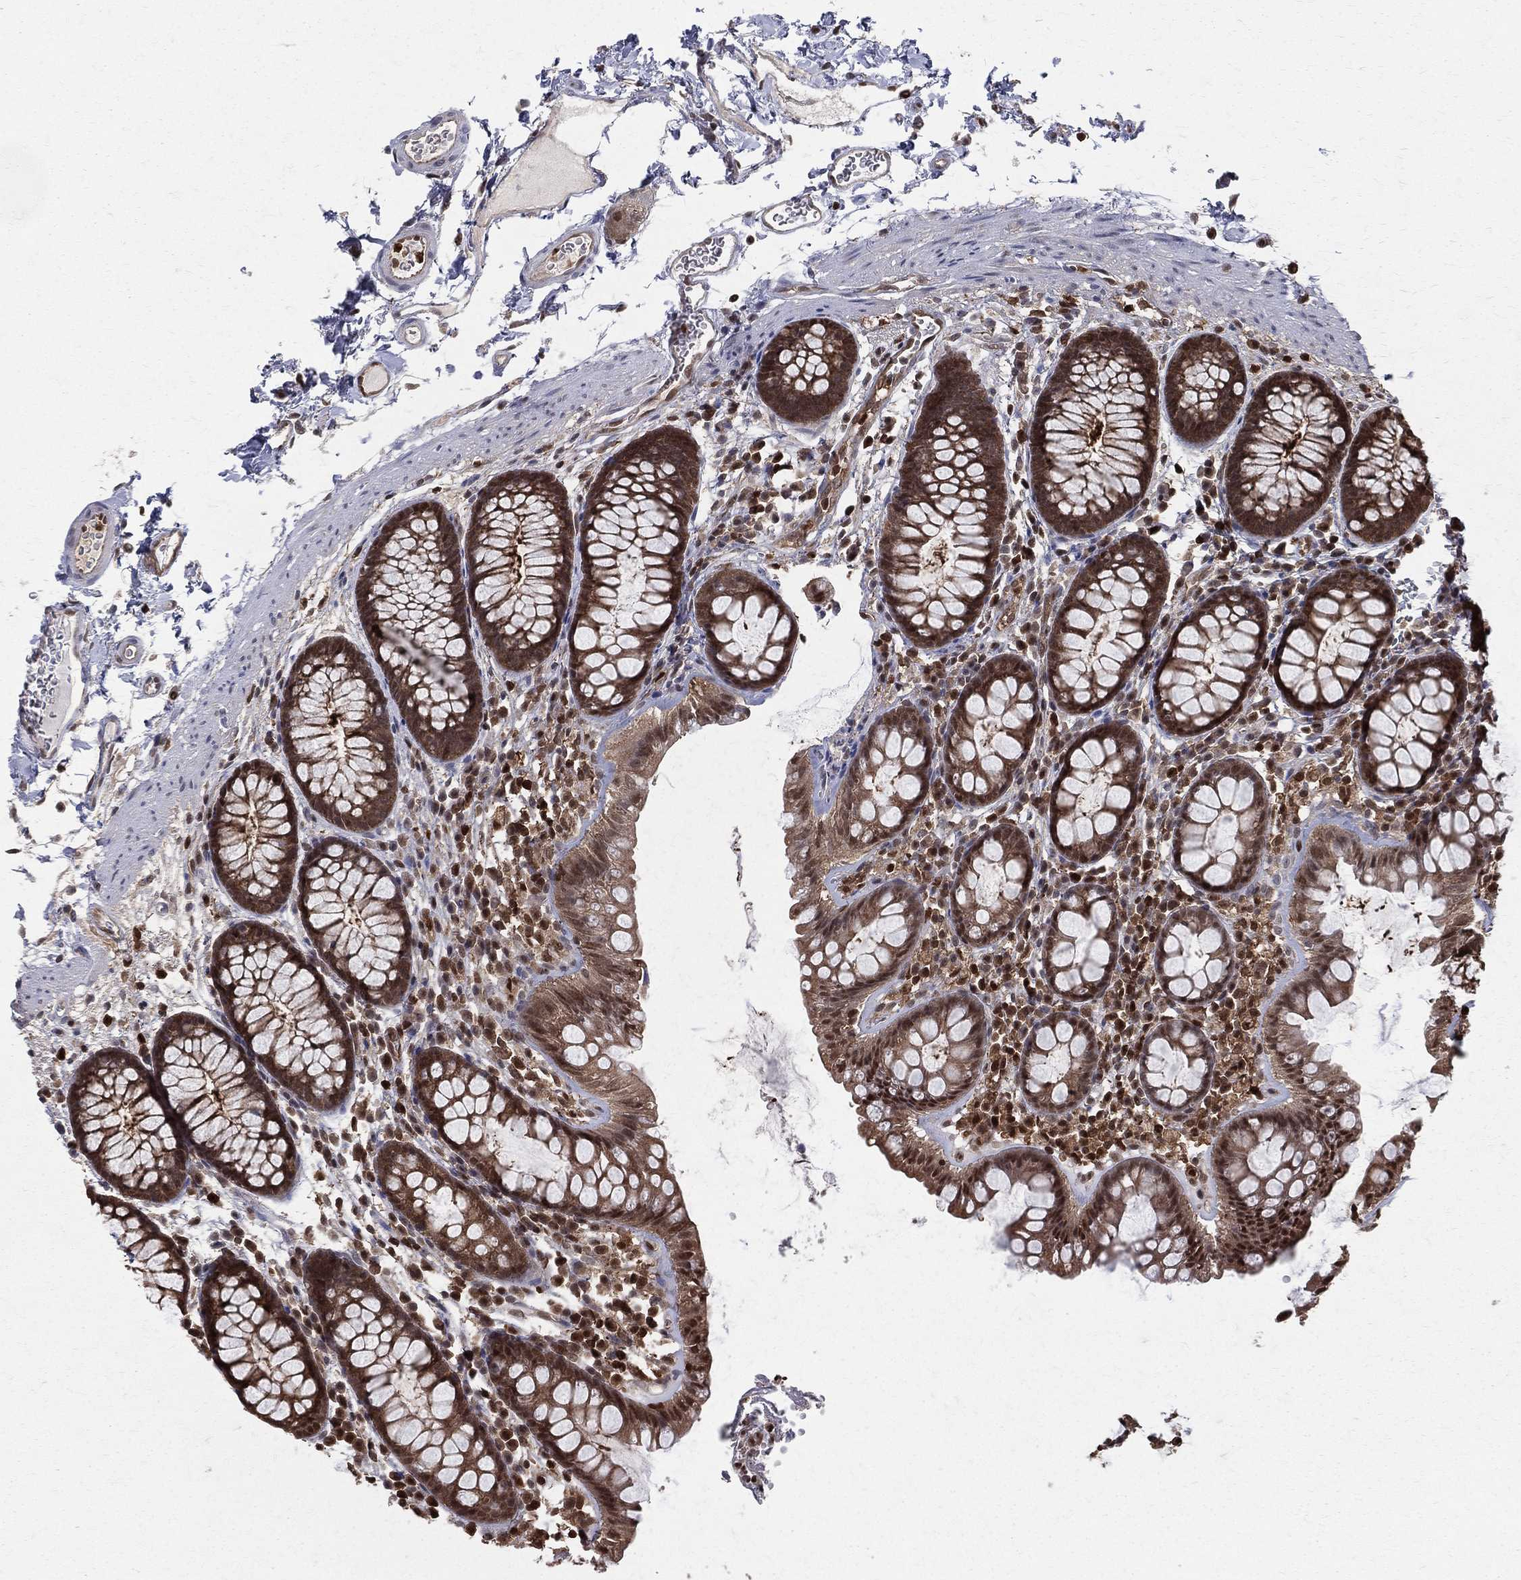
{"staining": {"intensity": "moderate", "quantity": "25%-75%", "location": "nuclear"}, "tissue": "colon", "cell_type": "Endothelial cells", "image_type": "normal", "snomed": [{"axis": "morphology", "description": "Normal tissue, NOS"}, {"axis": "topography", "description": "Colon"}], "caption": "Human colon stained with a protein marker reveals moderate staining in endothelial cells.", "gene": "ENO1", "patient": {"sex": "male", "age": 76}}